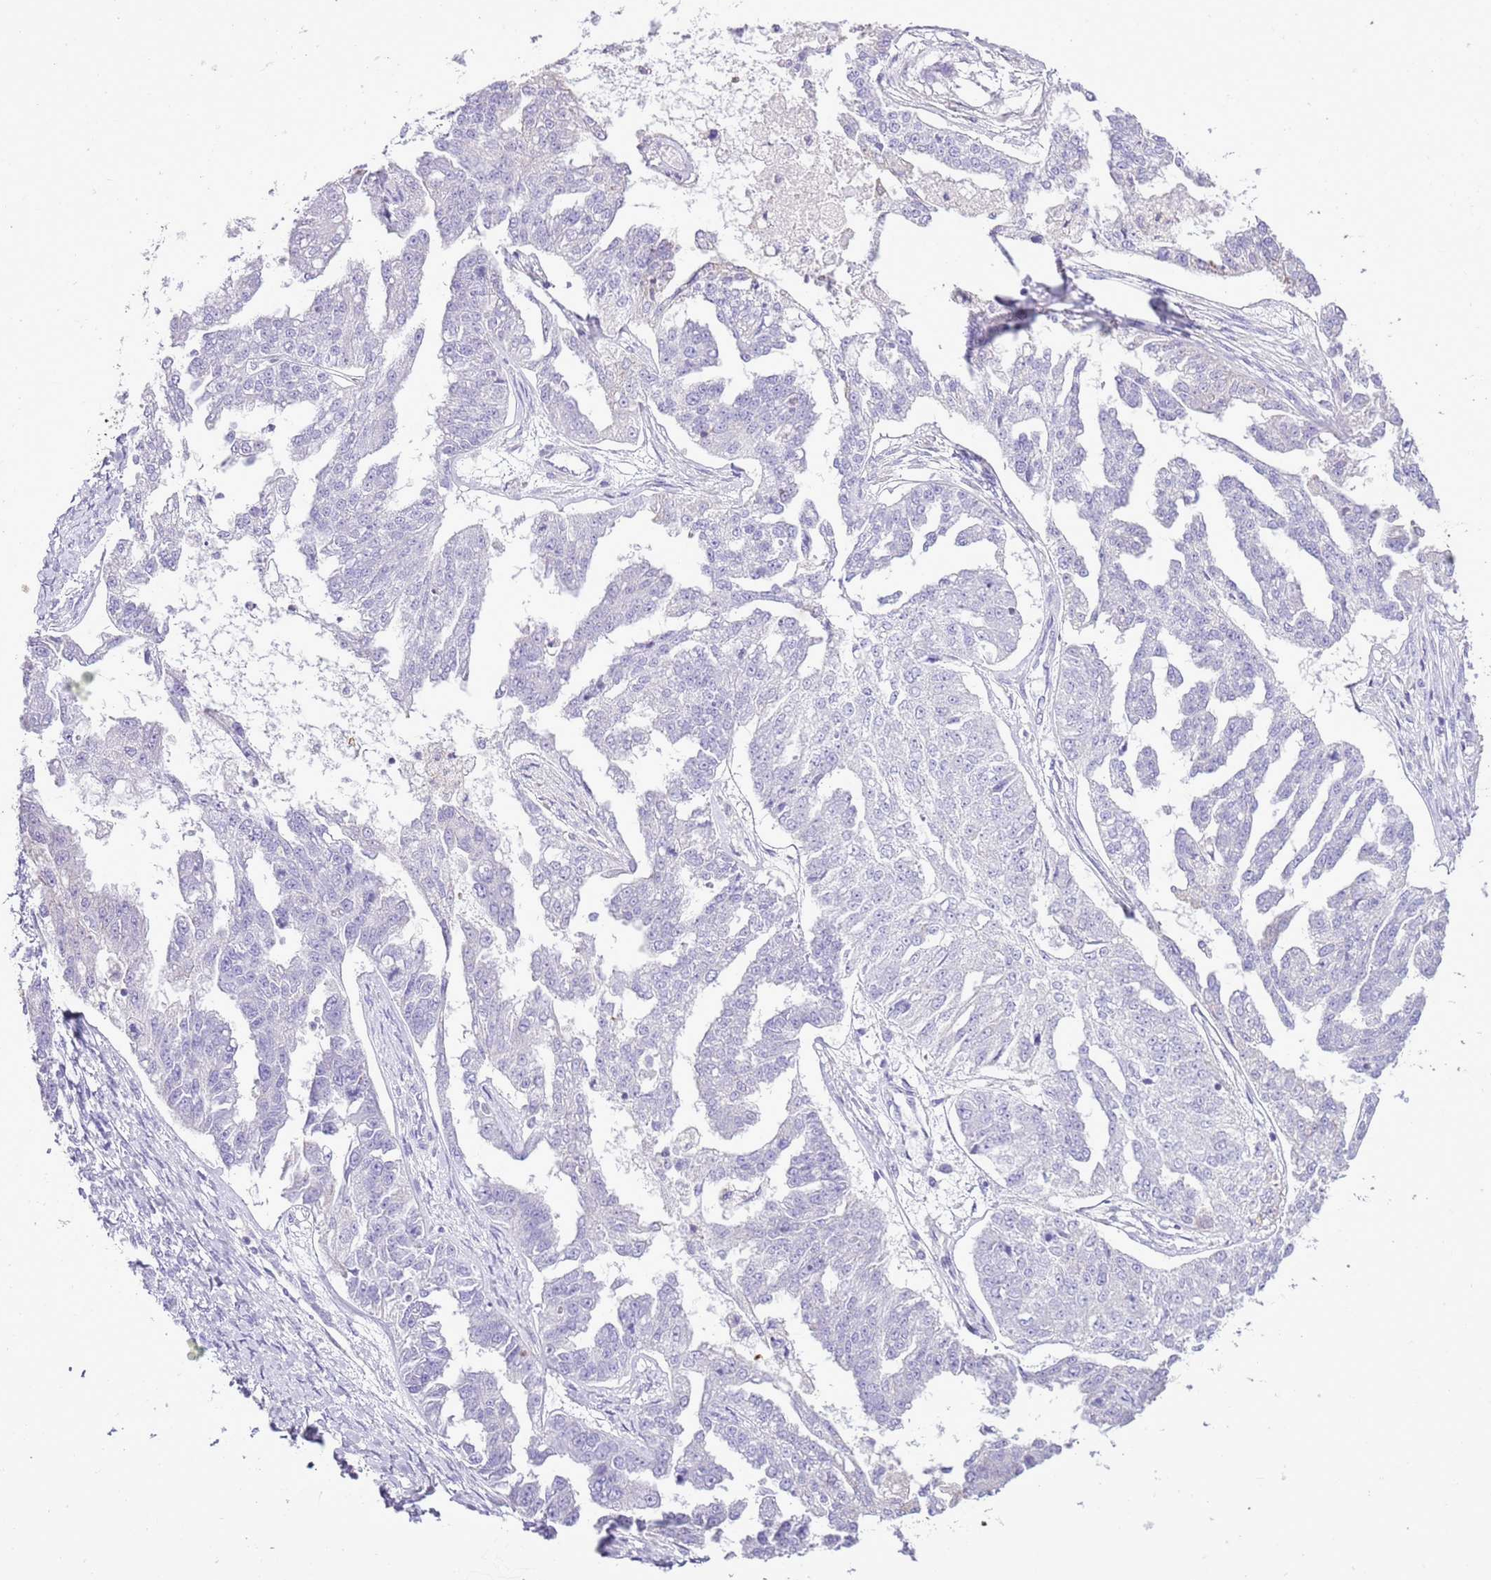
{"staining": {"intensity": "negative", "quantity": "none", "location": "none"}, "tissue": "ovarian cancer", "cell_type": "Tumor cells", "image_type": "cancer", "snomed": [{"axis": "morphology", "description": "Cystadenocarcinoma, serous, NOS"}, {"axis": "topography", "description": "Ovary"}], "caption": "Tumor cells show no significant protein positivity in ovarian cancer (serous cystadenocarcinoma).", "gene": "AAR2", "patient": {"sex": "female", "age": 58}}